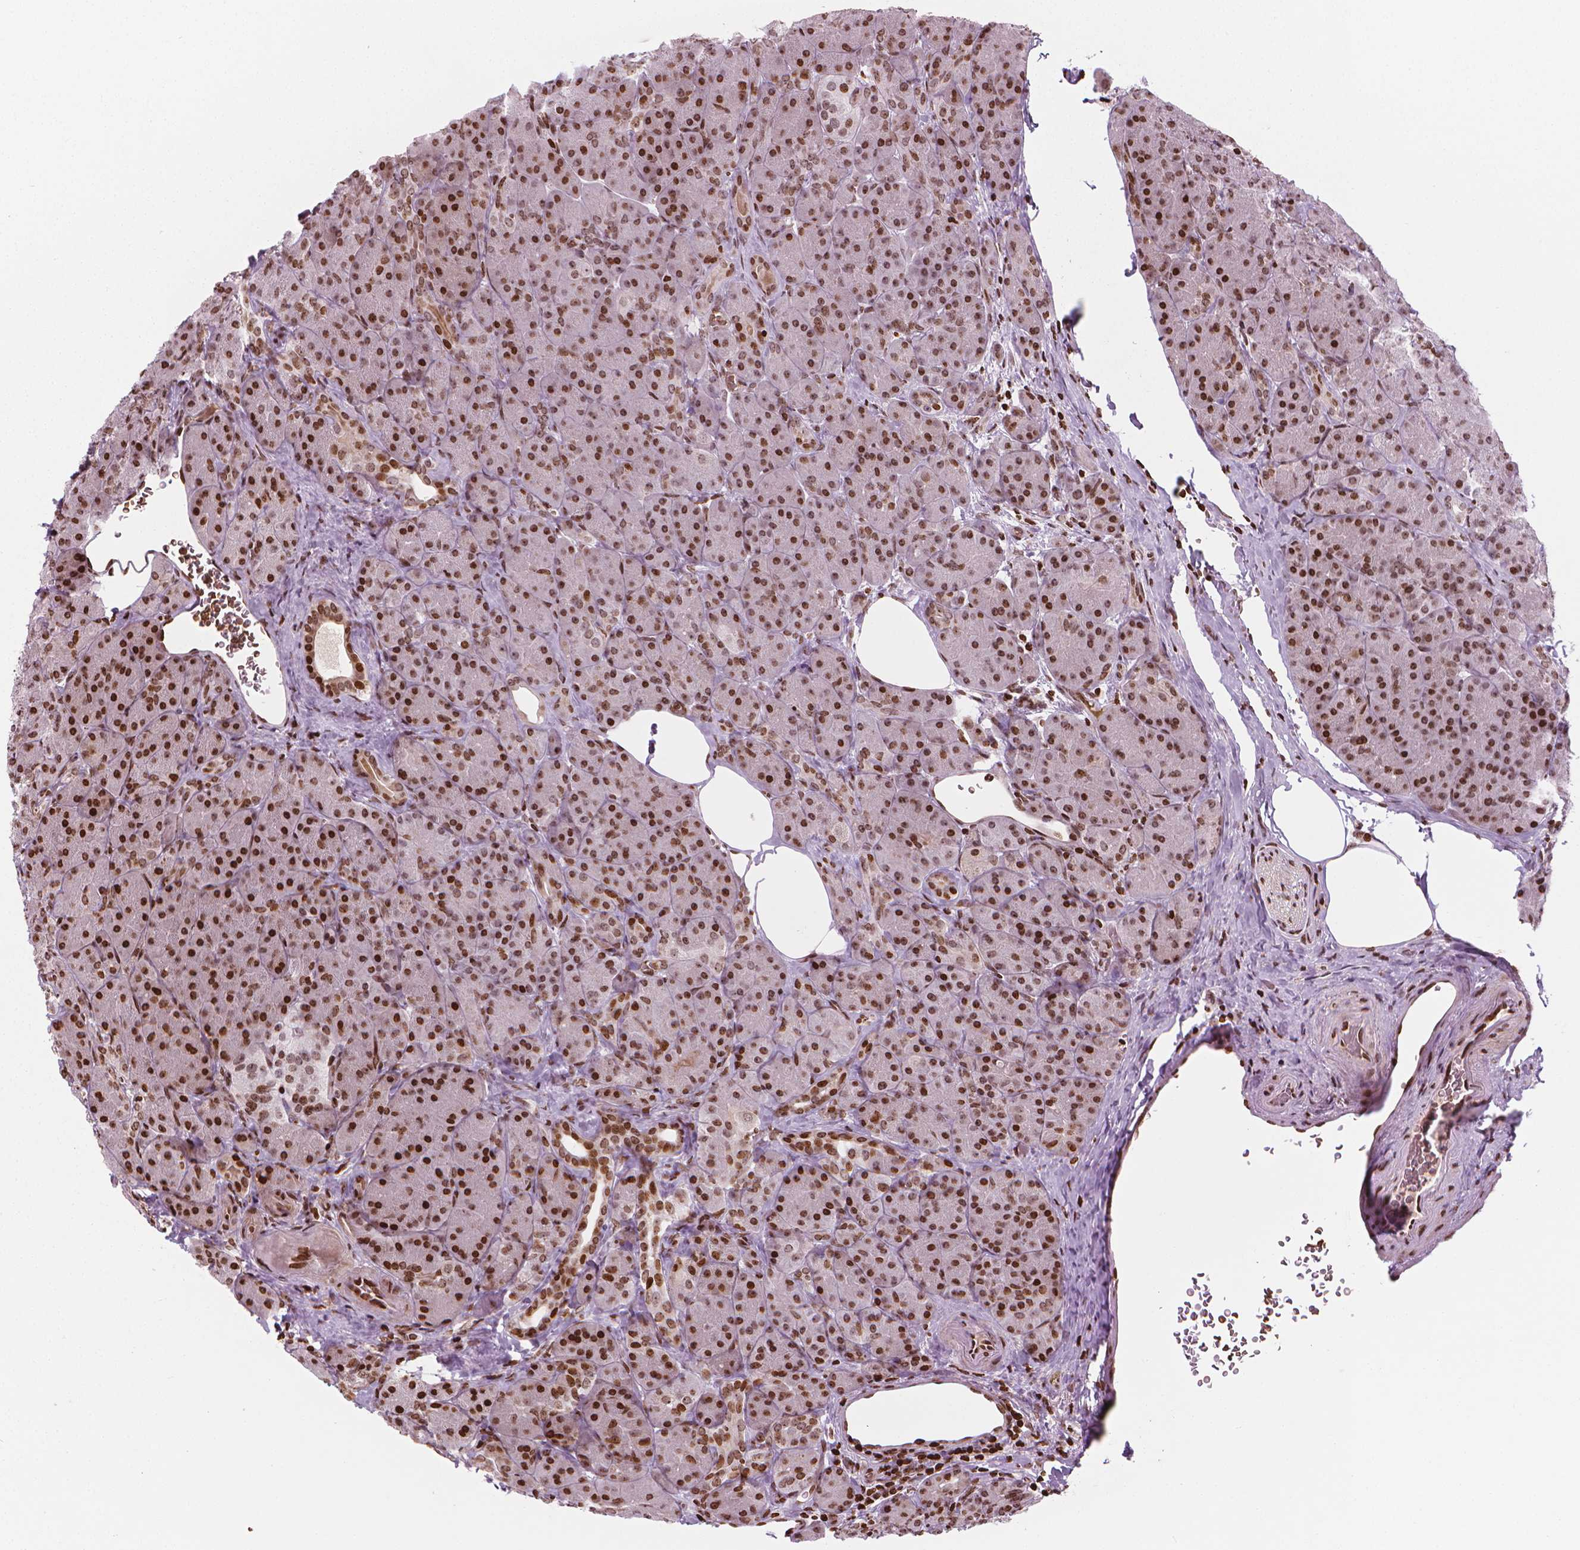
{"staining": {"intensity": "strong", "quantity": ">75%", "location": "nuclear"}, "tissue": "pancreas", "cell_type": "Exocrine glandular cells", "image_type": "normal", "snomed": [{"axis": "morphology", "description": "Normal tissue, NOS"}, {"axis": "topography", "description": "Pancreas"}], "caption": "Immunohistochemical staining of benign human pancreas shows high levels of strong nuclear positivity in approximately >75% of exocrine glandular cells.", "gene": "PIP4K2A", "patient": {"sex": "male", "age": 57}}